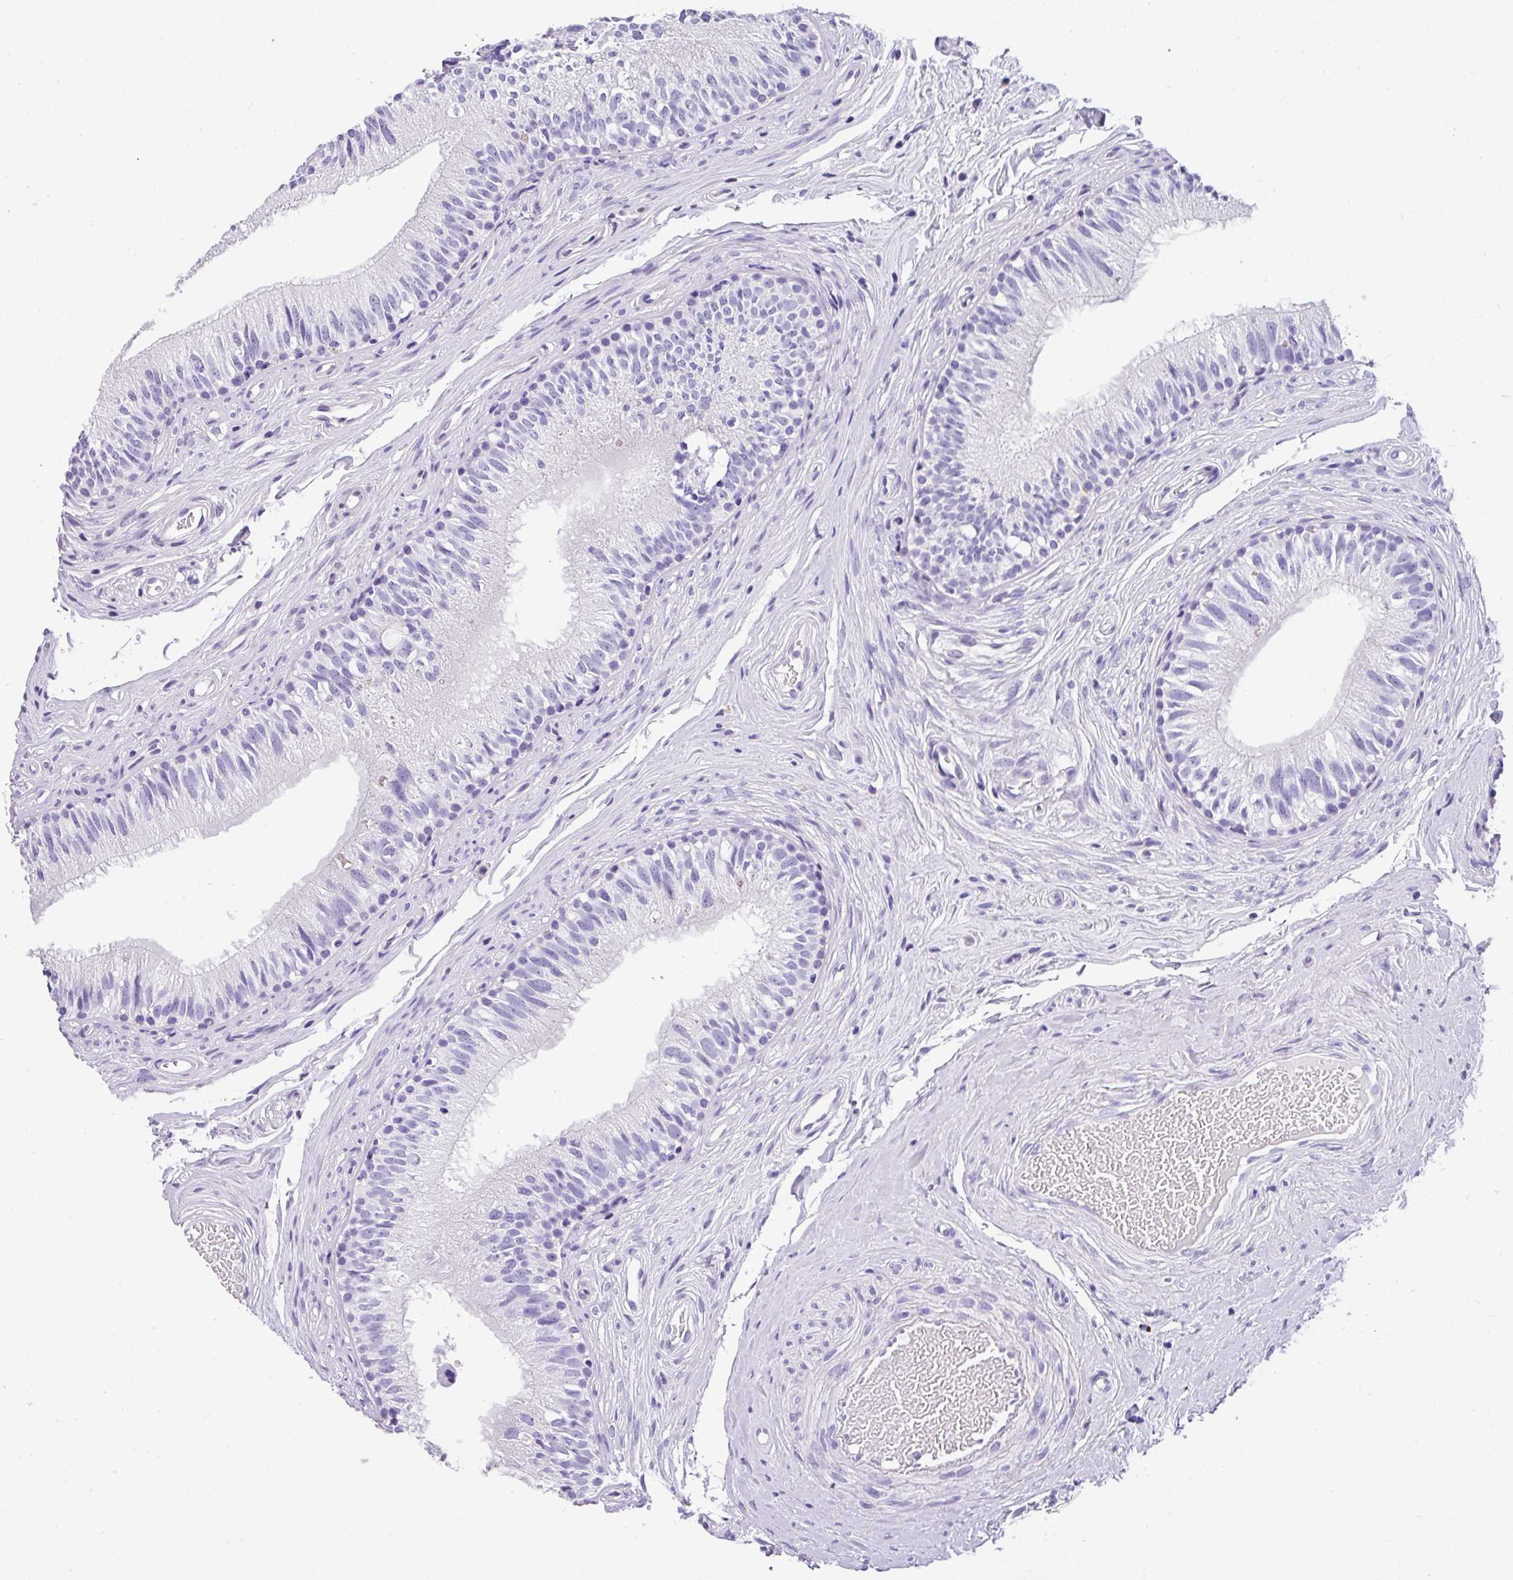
{"staining": {"intensity": "negative", "quantity": "none", "location": "none"}, "tissue": "epididymis", "cell_type": "Glandular cells", "image_type": "normal", "snomed": [{"axis": "morphology", "description": "Normal tissue, NOS"}, {"axis": "morphology", "description": "Seminoma, NOS"}, {"axis": "topography", "description": "Testis"}, {"axis": "topography", "description": "Epididymis"}], "caption": "Glandular cells are negative for protein expression in unremarkable human epididymis. The staining was performed using DAB (3,3'-diaminobenzidine) to visualize the protein expression in brown, while the nuclei were stained in blue with hematoxylin (Magnification: 20x).", "gene": "MUC21", "patient": {"sex": "male", "age": 45}}